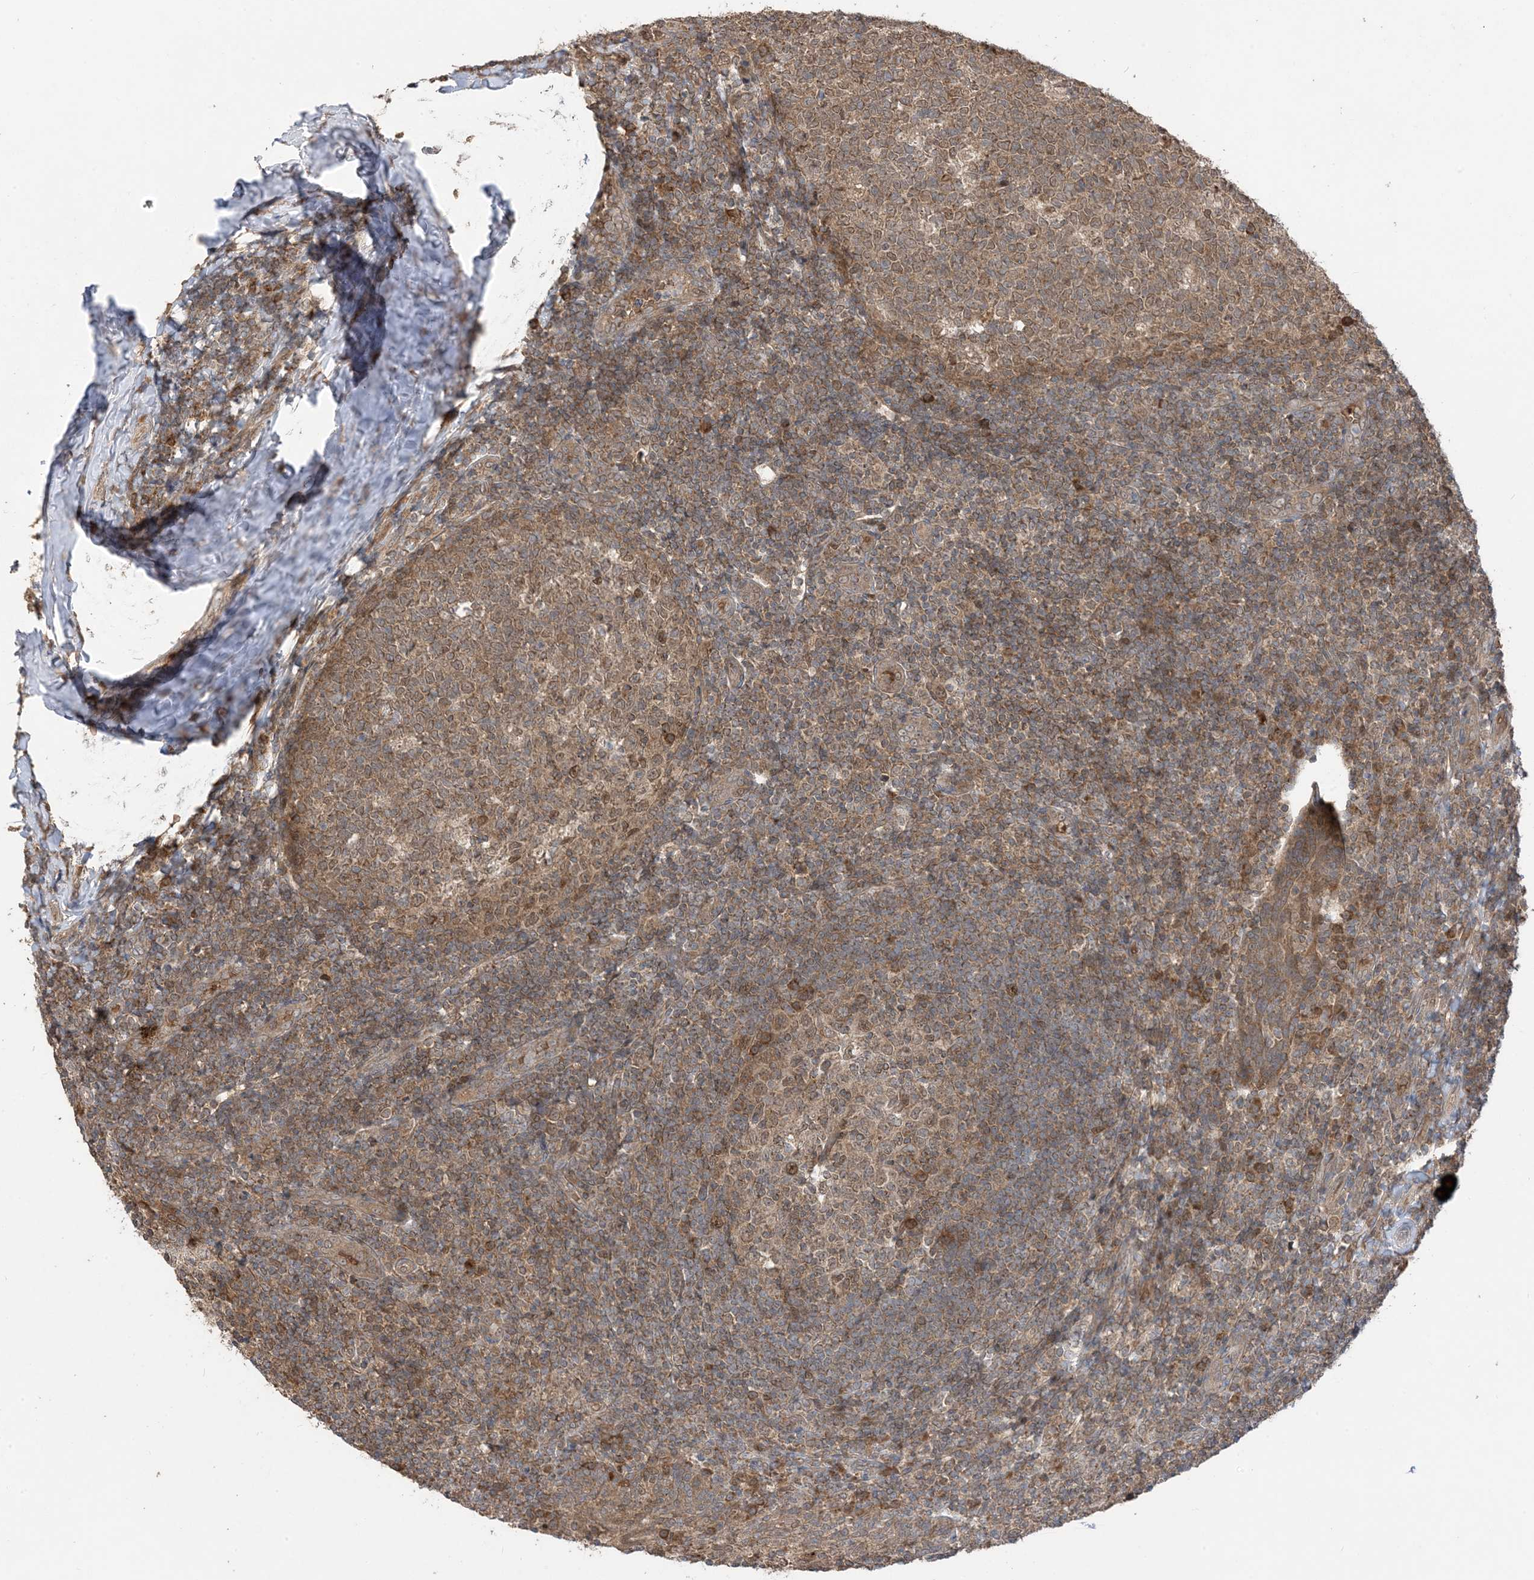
{"staining": {"intensity": "moderate", "quantity": "25%-75%", "location": "cytoplasmic/membranous,nuclear"}, "tissue": "tonsil", "cell_type": "Germinal center cells", "image_type": "normal", "snomed": [{"axis": "morphology", "description": "Normal tissue, NOS"}, {"axis": "topography", "description": "Tonsil"}], "caption": "Moderate cytoplasmic/membranous,nuclear staining is seen in about 25%-75% of germinal center cells in benign tonsil.", "gene": "PUSL1", "patient": {"sex": "female", "age": 19}}